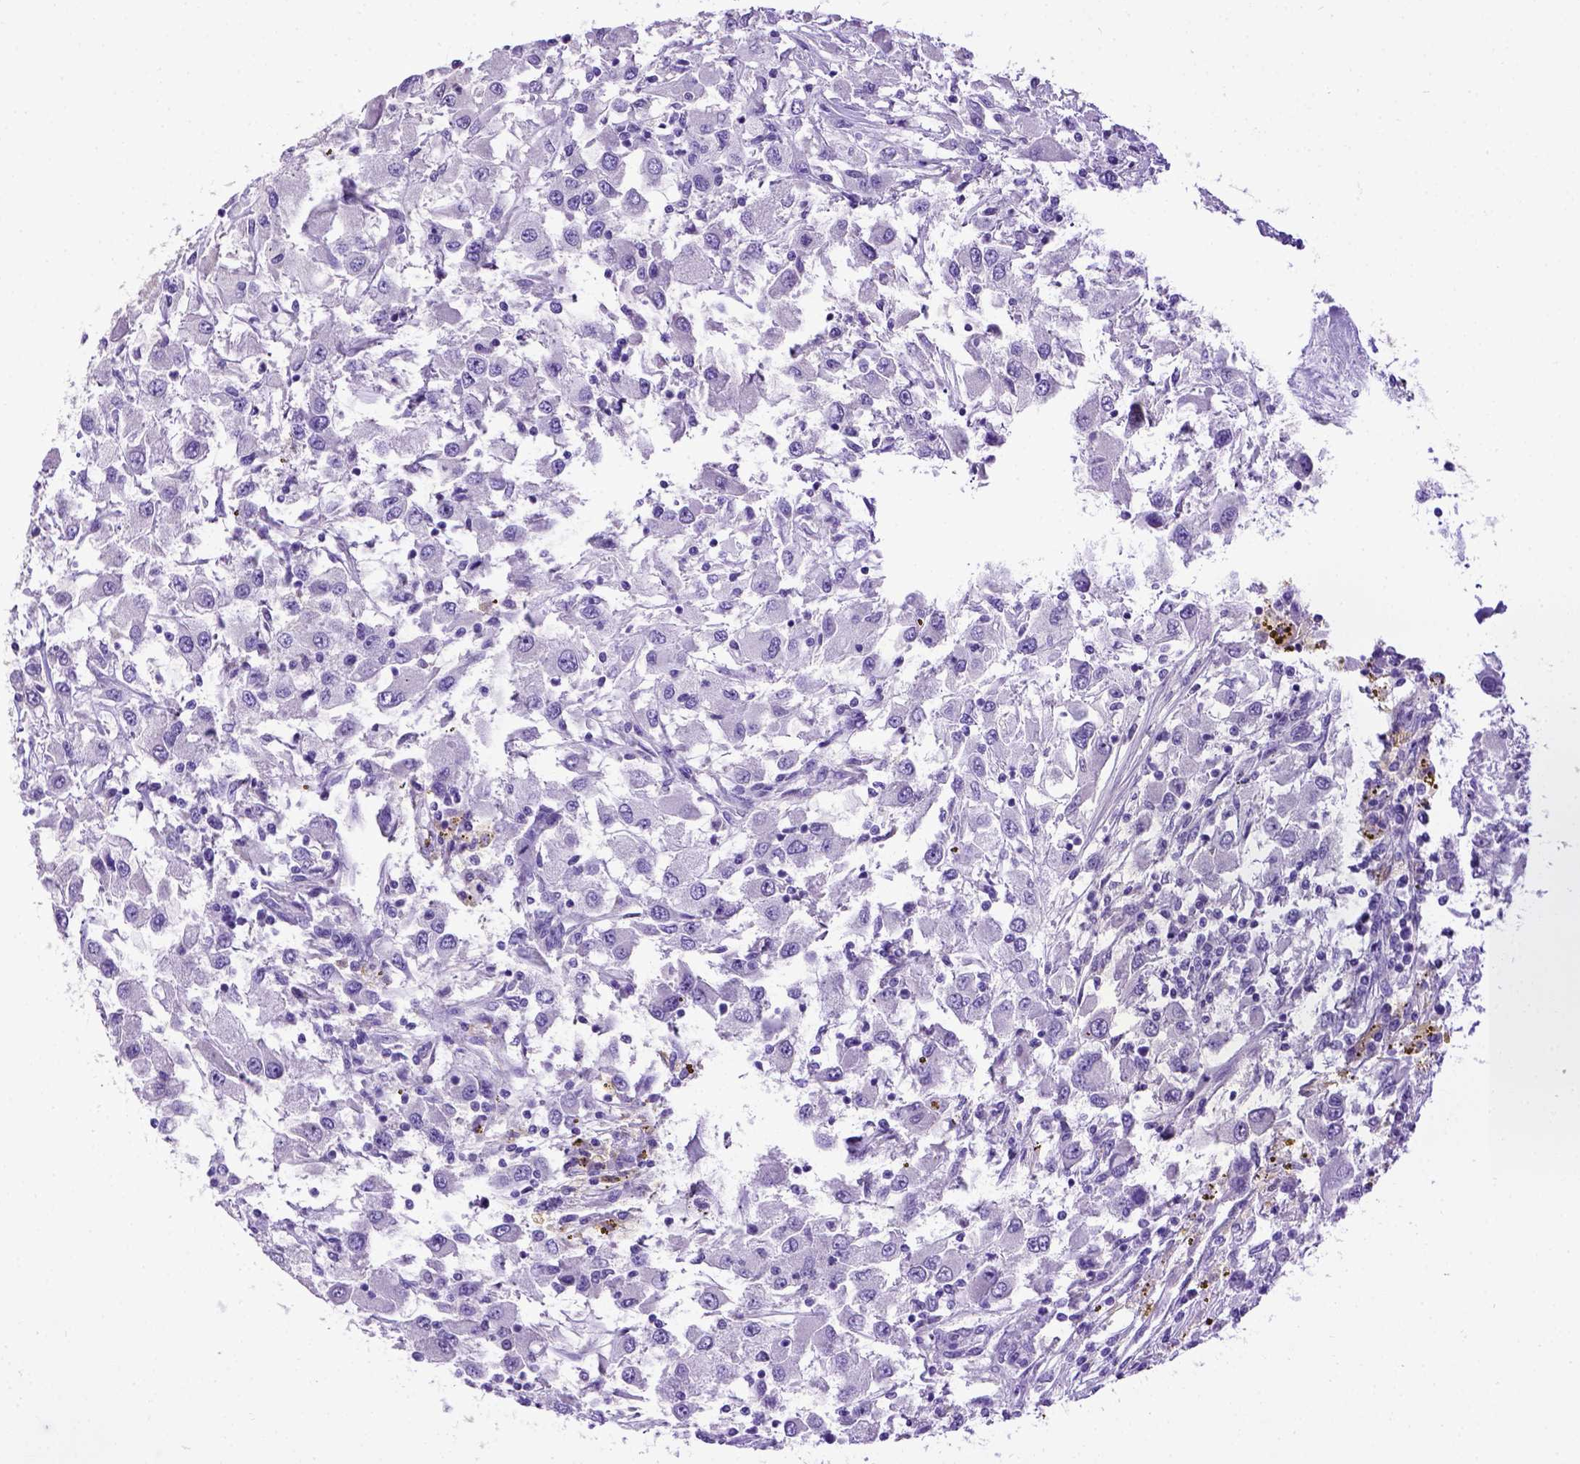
{"staining": {"intensity": "negative", "quantity": "none", "location": "none"}, "tissue": "renal cancer", "cell_type": "Tumor cells", "image_type": "cancer", "snomed": [{"axis": "morphology", "description": "Adenocarcinoma, NOS"}, {"axis": "topography", "description": "Kidney"}], "caption": "A high-resolution histopathology image shows IHC staining of renal cancer, which reveals no significant staining in tumor cells.", "gene": "SPEF1", "patient": {"sex": "female", "age": 67}}